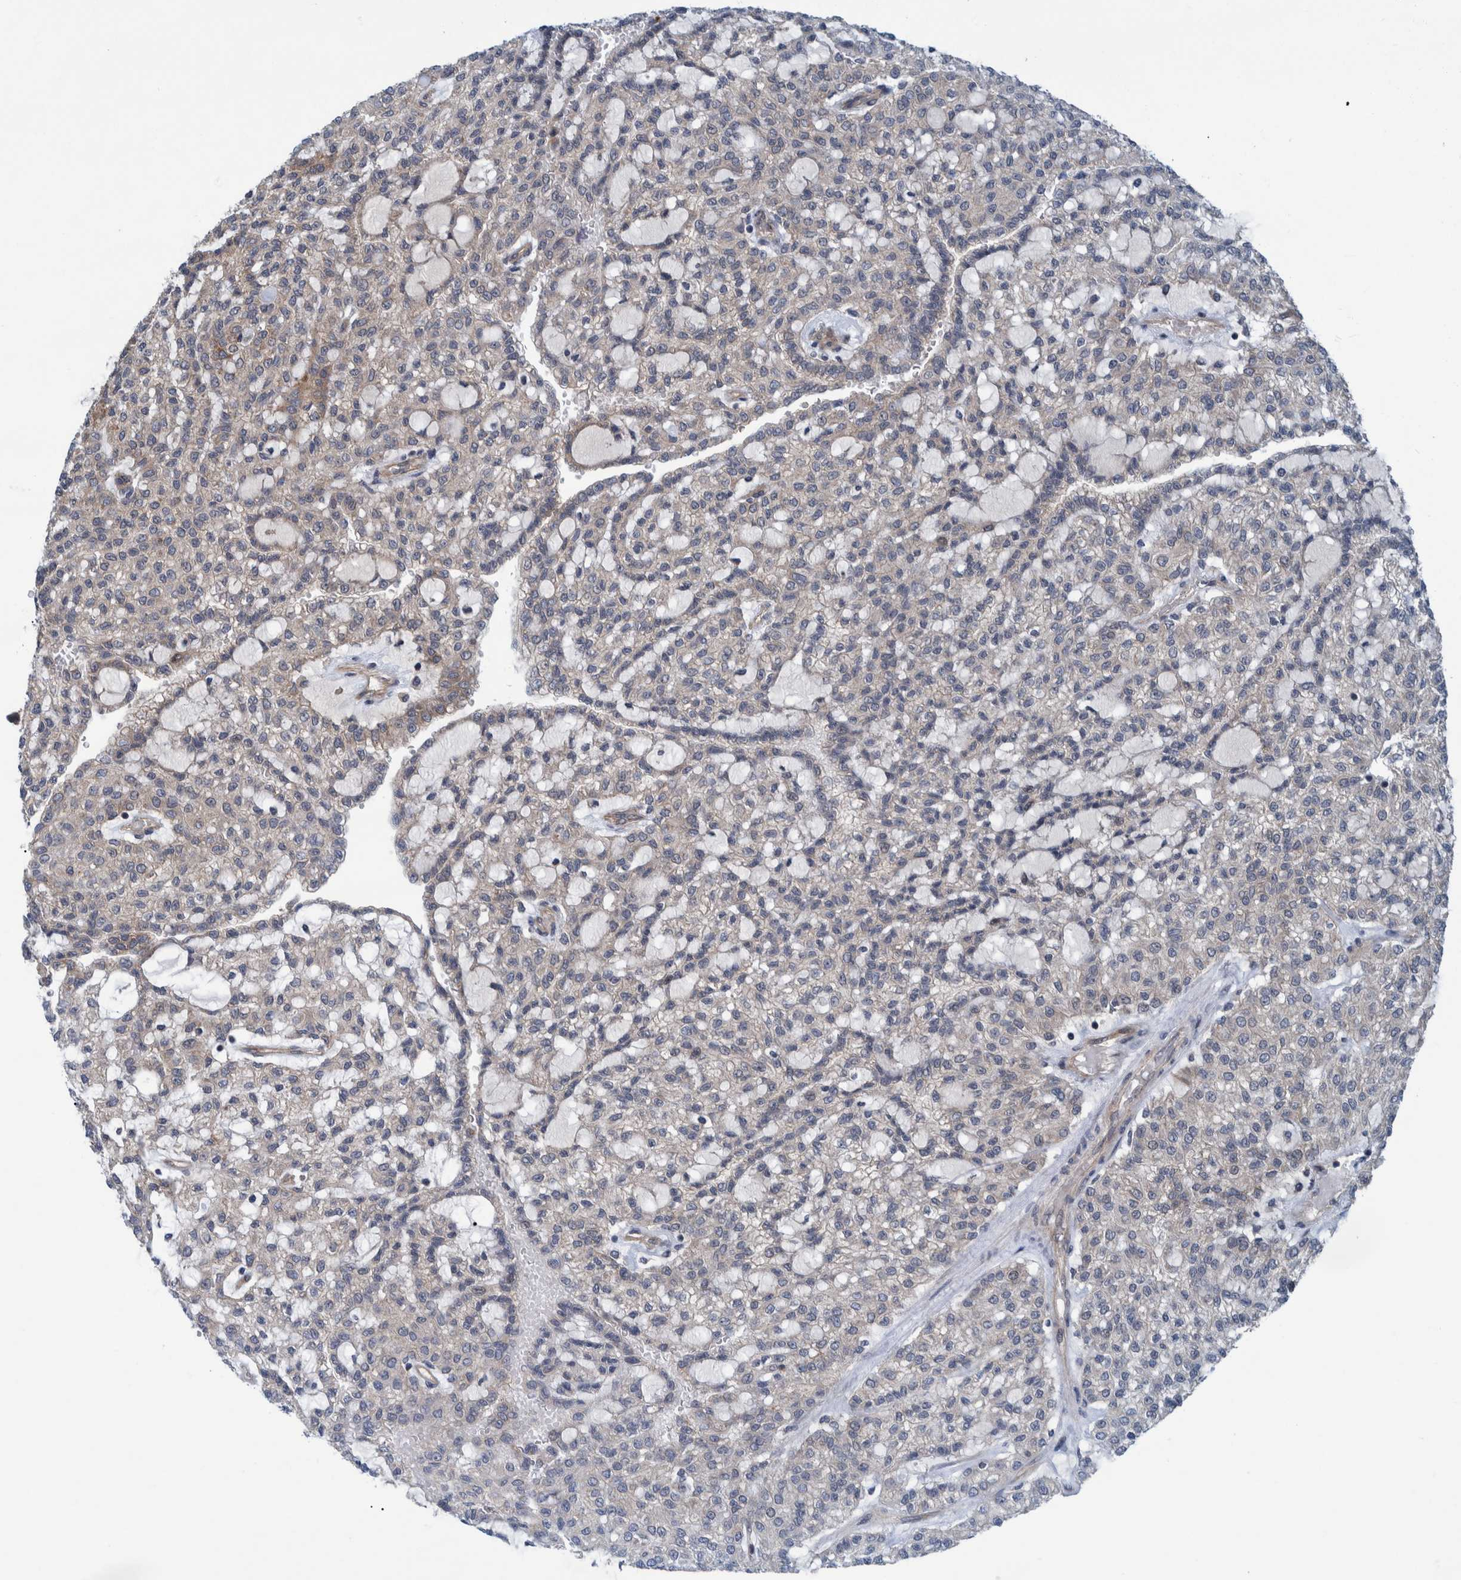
{"staining": {"intensity": "weak", "quantity": "<25%", "location": "cytoplasmic/membranous"}, "tissue": "renal cancer", "cell_type": "Tumor cells", "image_type": "cancer", "snomed": [{"axis": "morphology", "description": "Adenocarcinoma, NOS"}, {"axis": "topography", "description": "Kidney"}], "caption": "Immunohistochemistry (IHC) of human renal cancer (adenocarcinoma) reveals no staining in tumor cells. (Brightfield microscopy of DAB IHC at high magnification).", "gene": "MRPS7", "patient": {"sex": "male", "age": 63}}